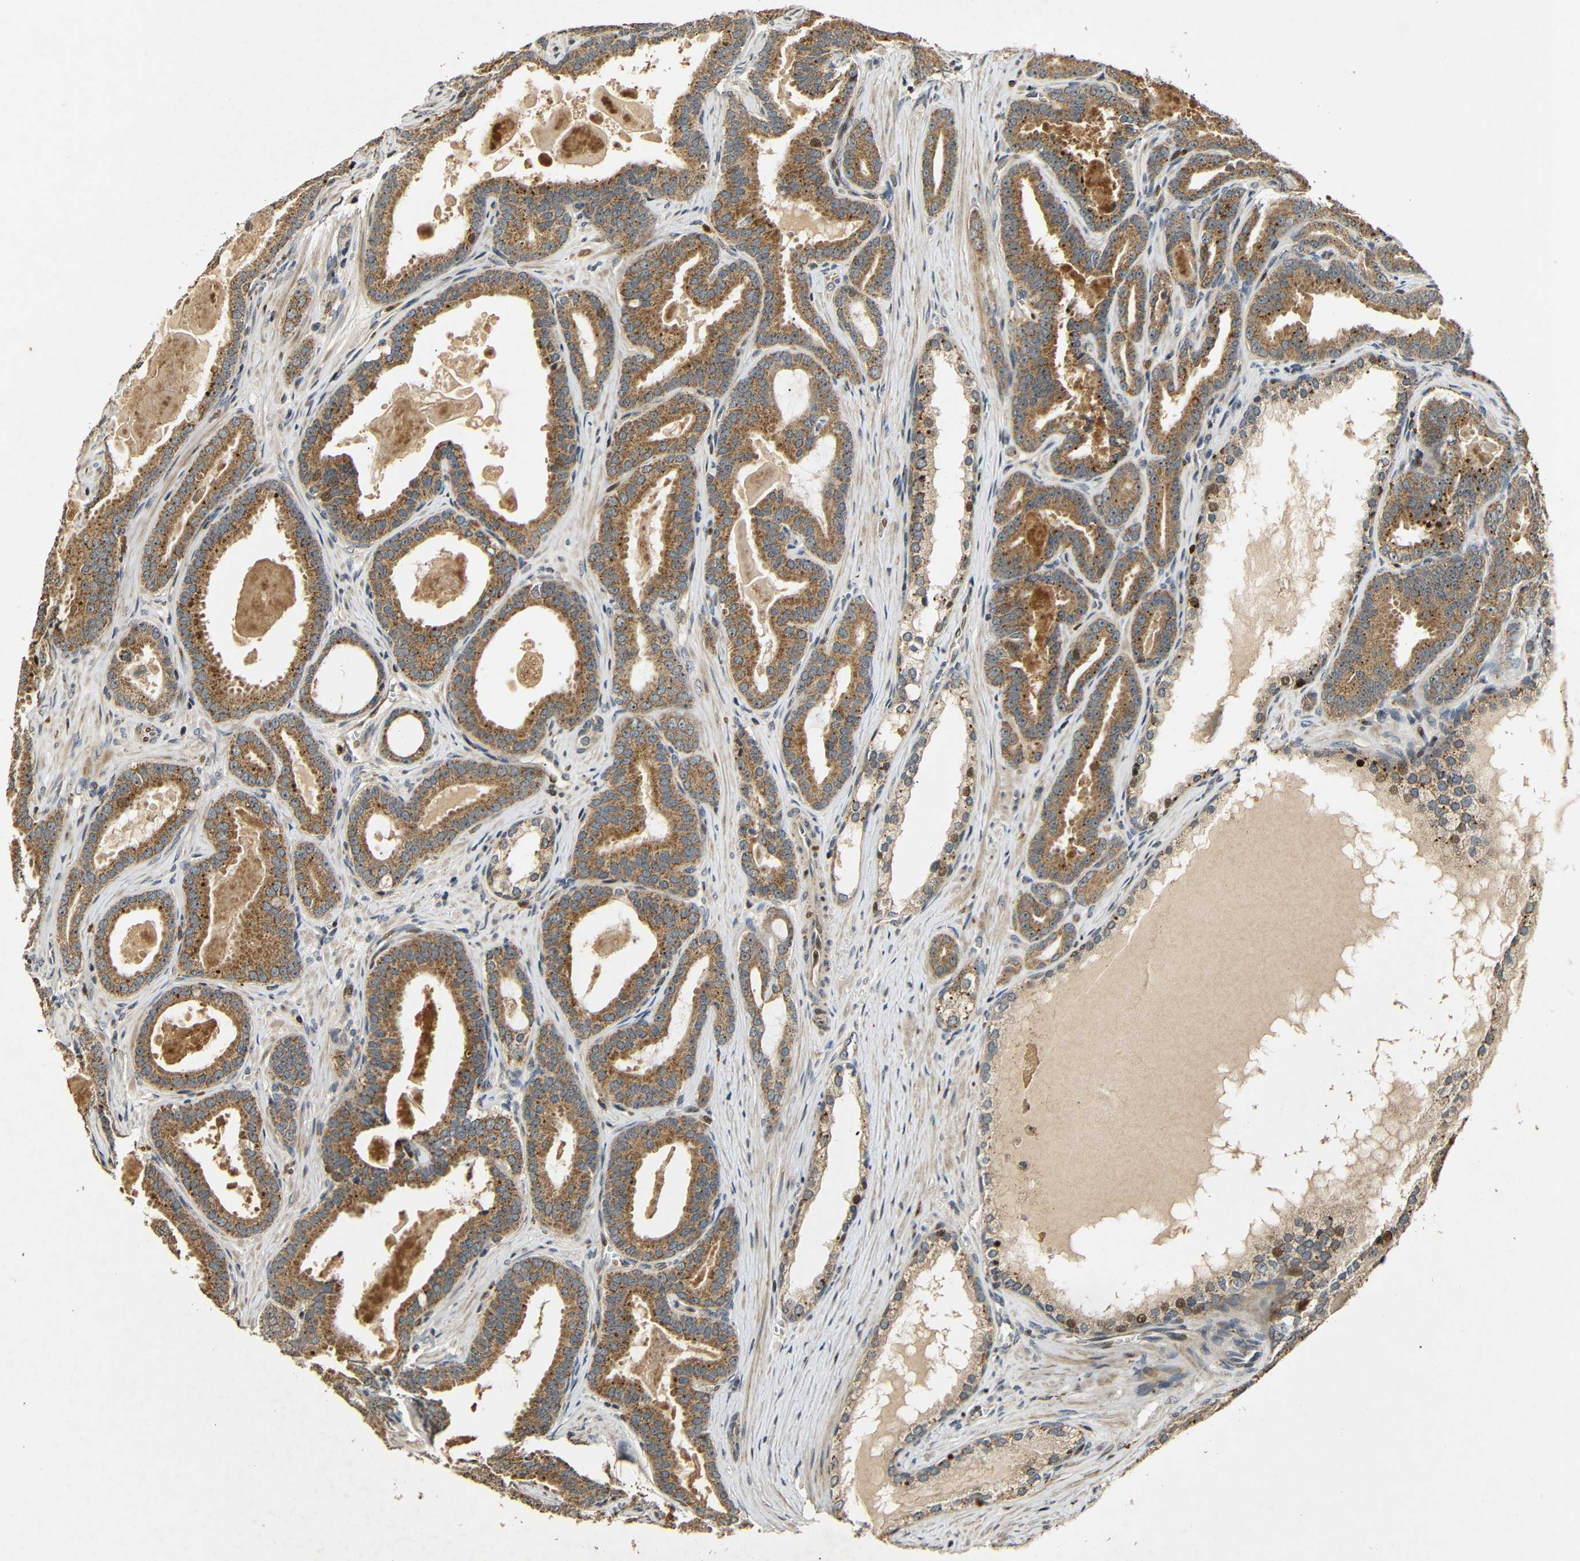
{"staining": {"intensity": "strong", "quantity": ">75%", "location": "cytoplasmic/membranous"}, "tissue": "prostate cancer", "cell_type": "Tumor cells", "image_type": "cancer", "snomed": [{"axis": "morphology", "description": "Adenocarcinoma, High grade"}, {"axis": "topography", "description": "Prostate"}], "caption": "Brown immunohistochemical staining in prostate adenocarcinoma (high-grade) demonstrates strong cytoplasmic/membranous expression in approximately >75% of tumor cells.", "gene": "KAZALD1", "patient": {"sex": "male", "age": 60}}